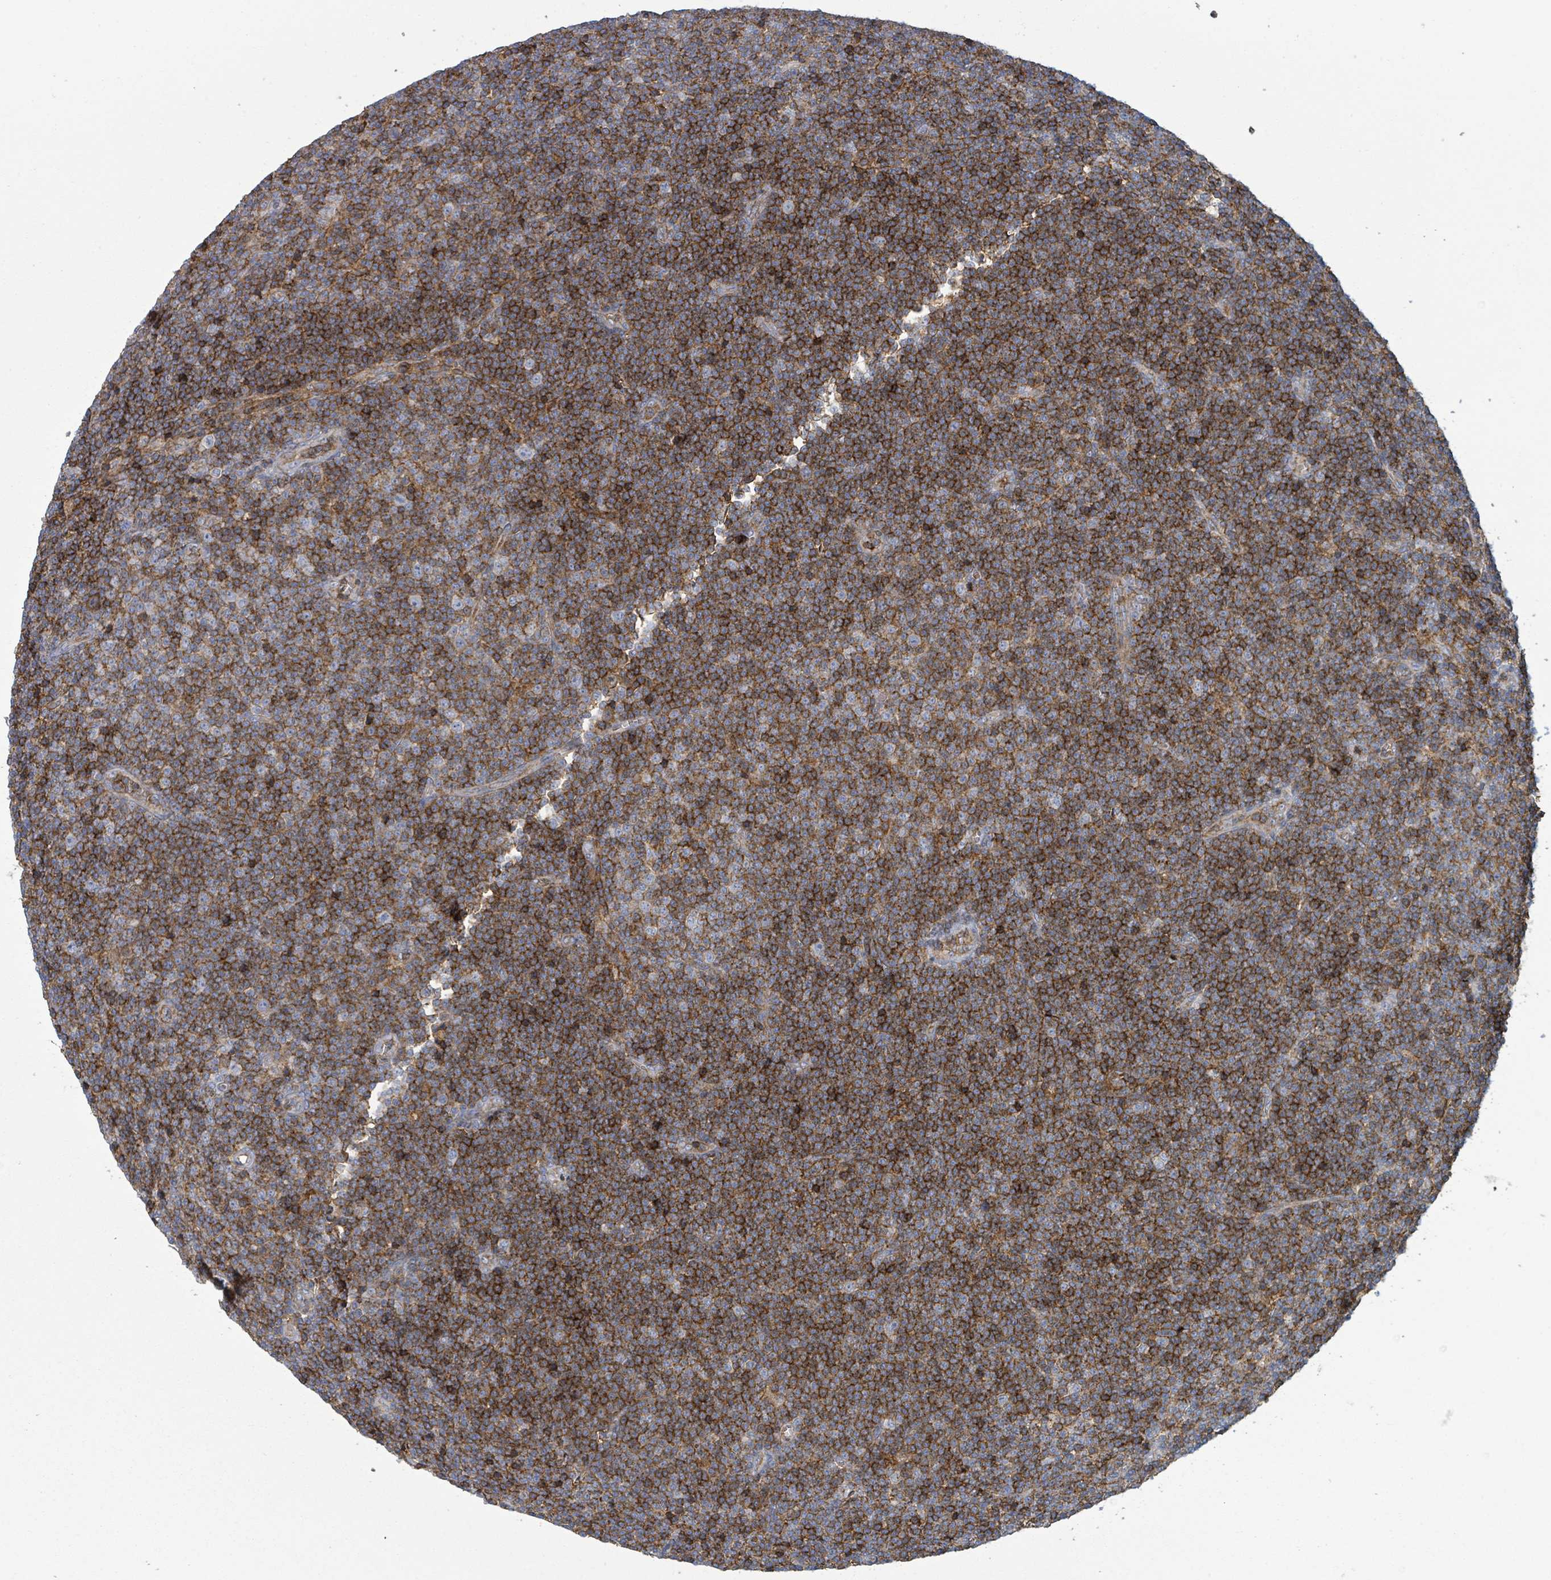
{"staining": {"intensity": "strong", "quantity": "25%-75%", "location": "cytoplasmic/membranous"}, "tissue": "lymphoma", "cell_type": "Tumor cells", "image_type": "cancer", "snomed": [{"axis": "morphology", "description": "Malignant lymphoma, non-Hodgkin's type, Low grade"}, {"axis": "topography", "description": "Lymph node"}], "caption": "Immunohistochemical staining of lymphoma displays strong cytoplasmic/membranous protein positivity in approximately 25%-75% of tumor cells.", "gene": "TNFRSF14", "patient": {"sex": "male", "age": 48}}